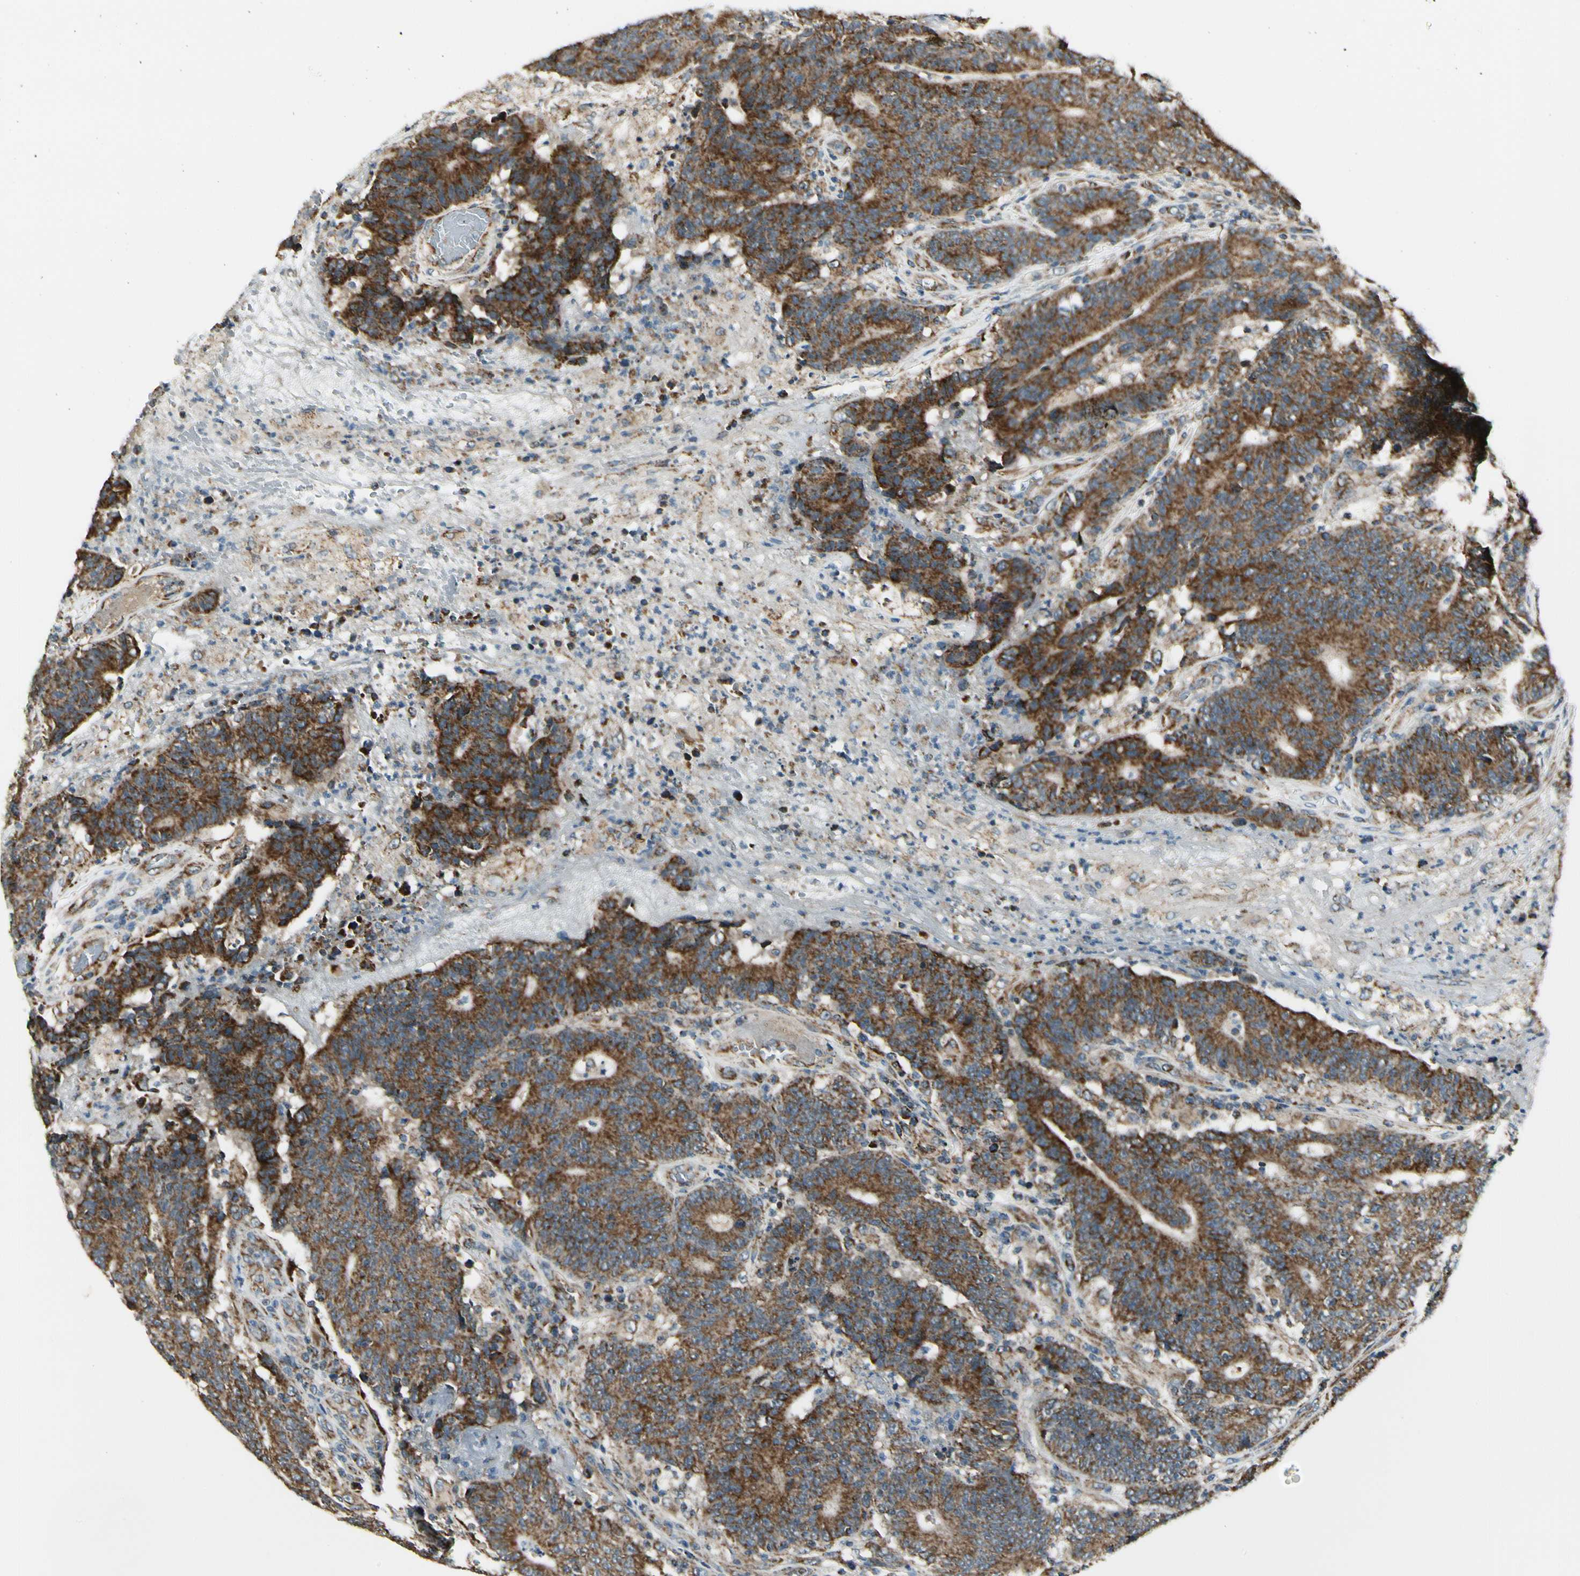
{"staining": {"intensity": "strong", "quantity": ">75%", "location": "cytoplasmic/membranous"}, "tissue": "colorectal cancer", "cell_type": "Tumor cells", "image_type": "cancer", "snomed": [{"axis": "morphology", "description": "Normal tissue, NOS"}, {"axis": "morphology", "description": "Adenocarcinoma, NOS"}, {"axis": "topography", "description": "Colon"}], "caption": "There is high levels of strong cytoplasmic/membranous staining in tumor cells of colorectal adenocarcinoma, as demonstrated by immunohistochemical staining (brown color).", "gene": "EPHB3", "patient": {"sex": "female", "age": 75}}